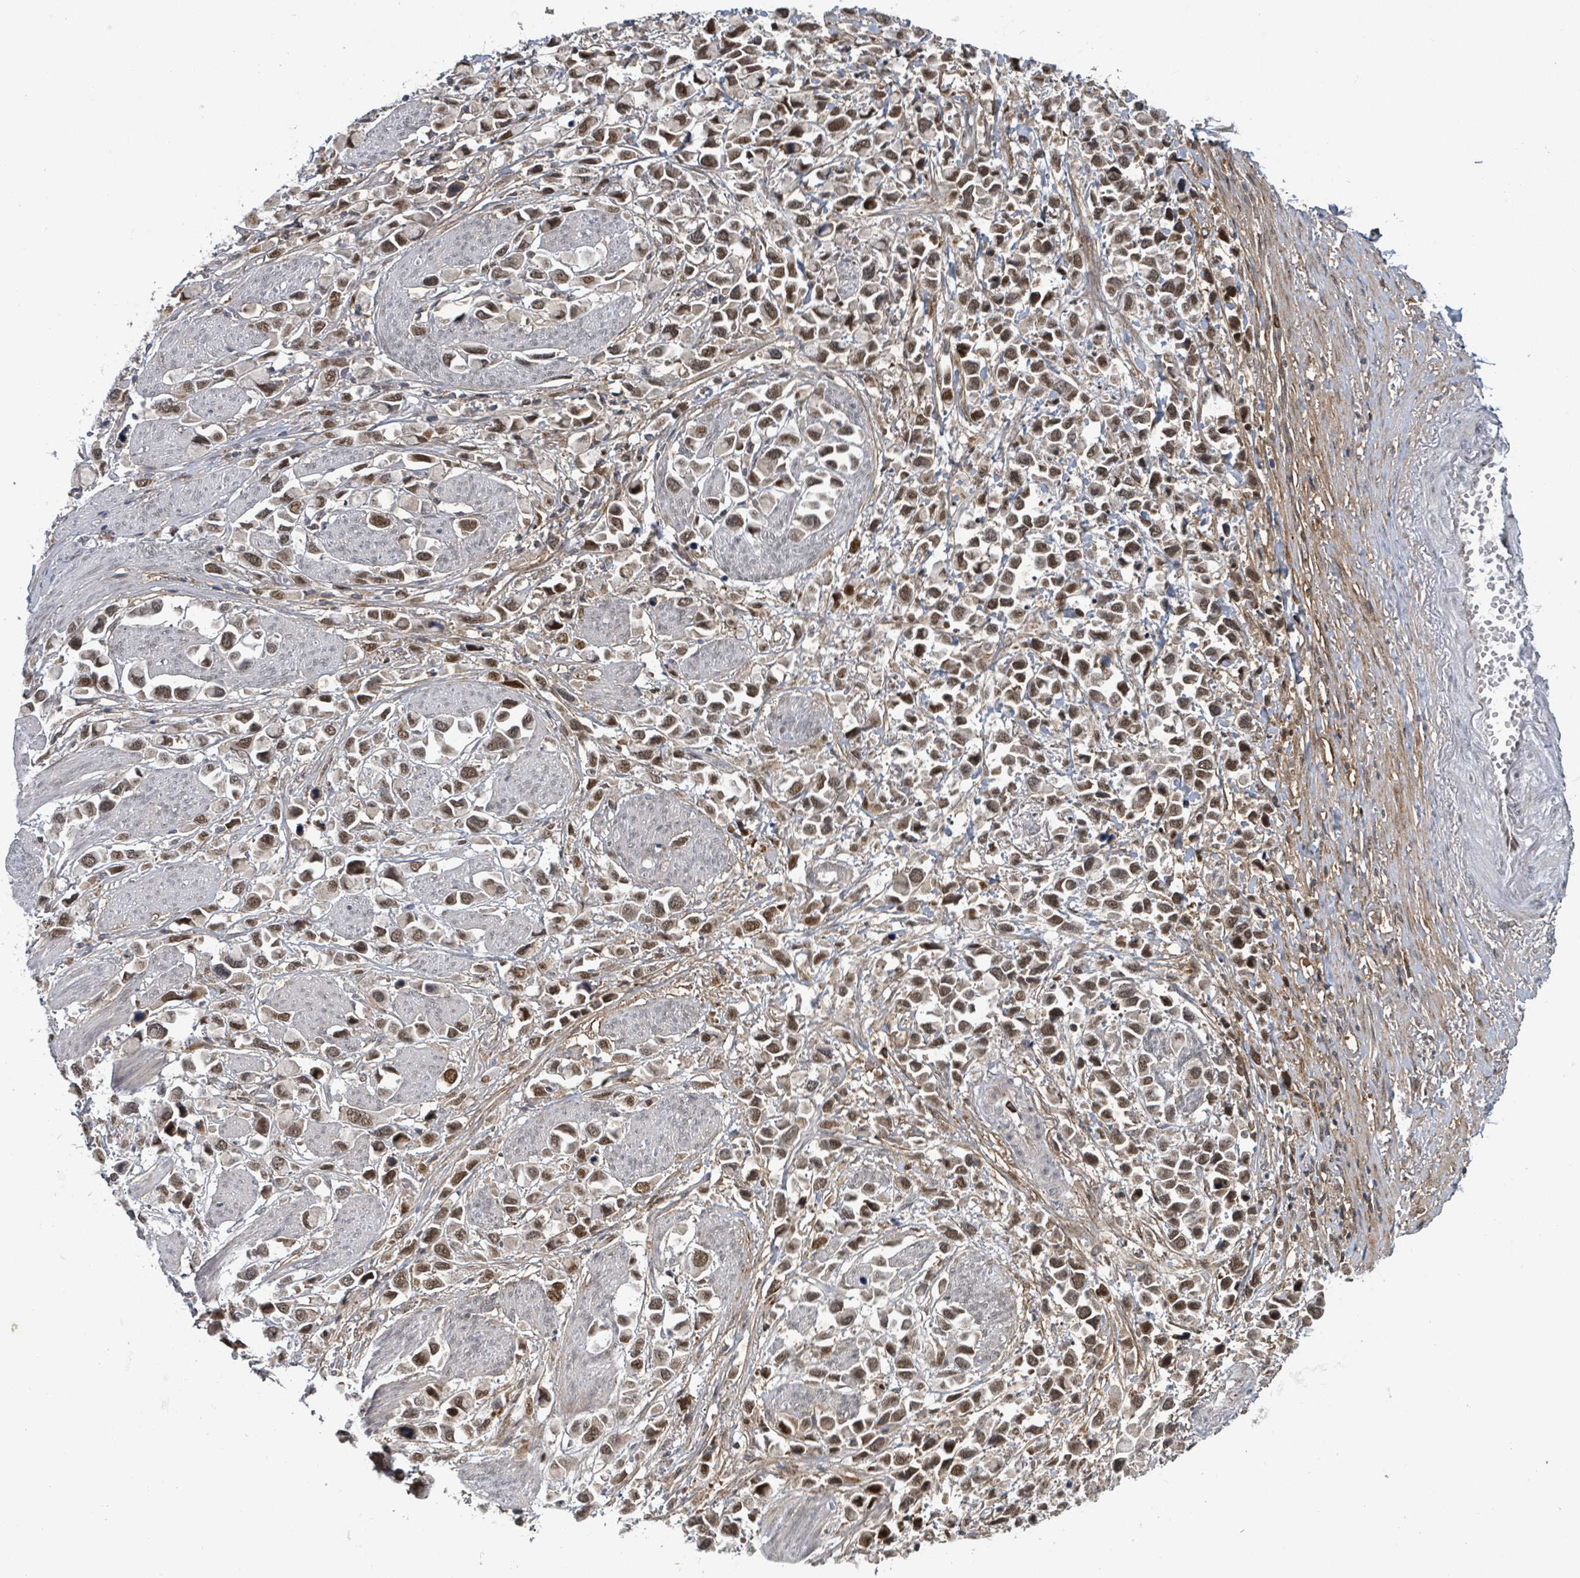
{"staining": {"intensity": "moderate", "quantity": ">75%", "location": "nuclear"}, "tissue": "stomach cancer", "cell_type": "Tumor cells", "image_type": "cancer", "snomed": [{"axis": "morphology", "description": "Adenocarcinoma, NOS"}, {"axis": "topography", "description": "Stomach"}], "caption": "Human stomach cancer (adenocarcinoma) stained with a protein marker exhibits moderate staining in tumor cells.", "gene": "GTF3C1", "patient": {"sex": "female", "age": 81}}